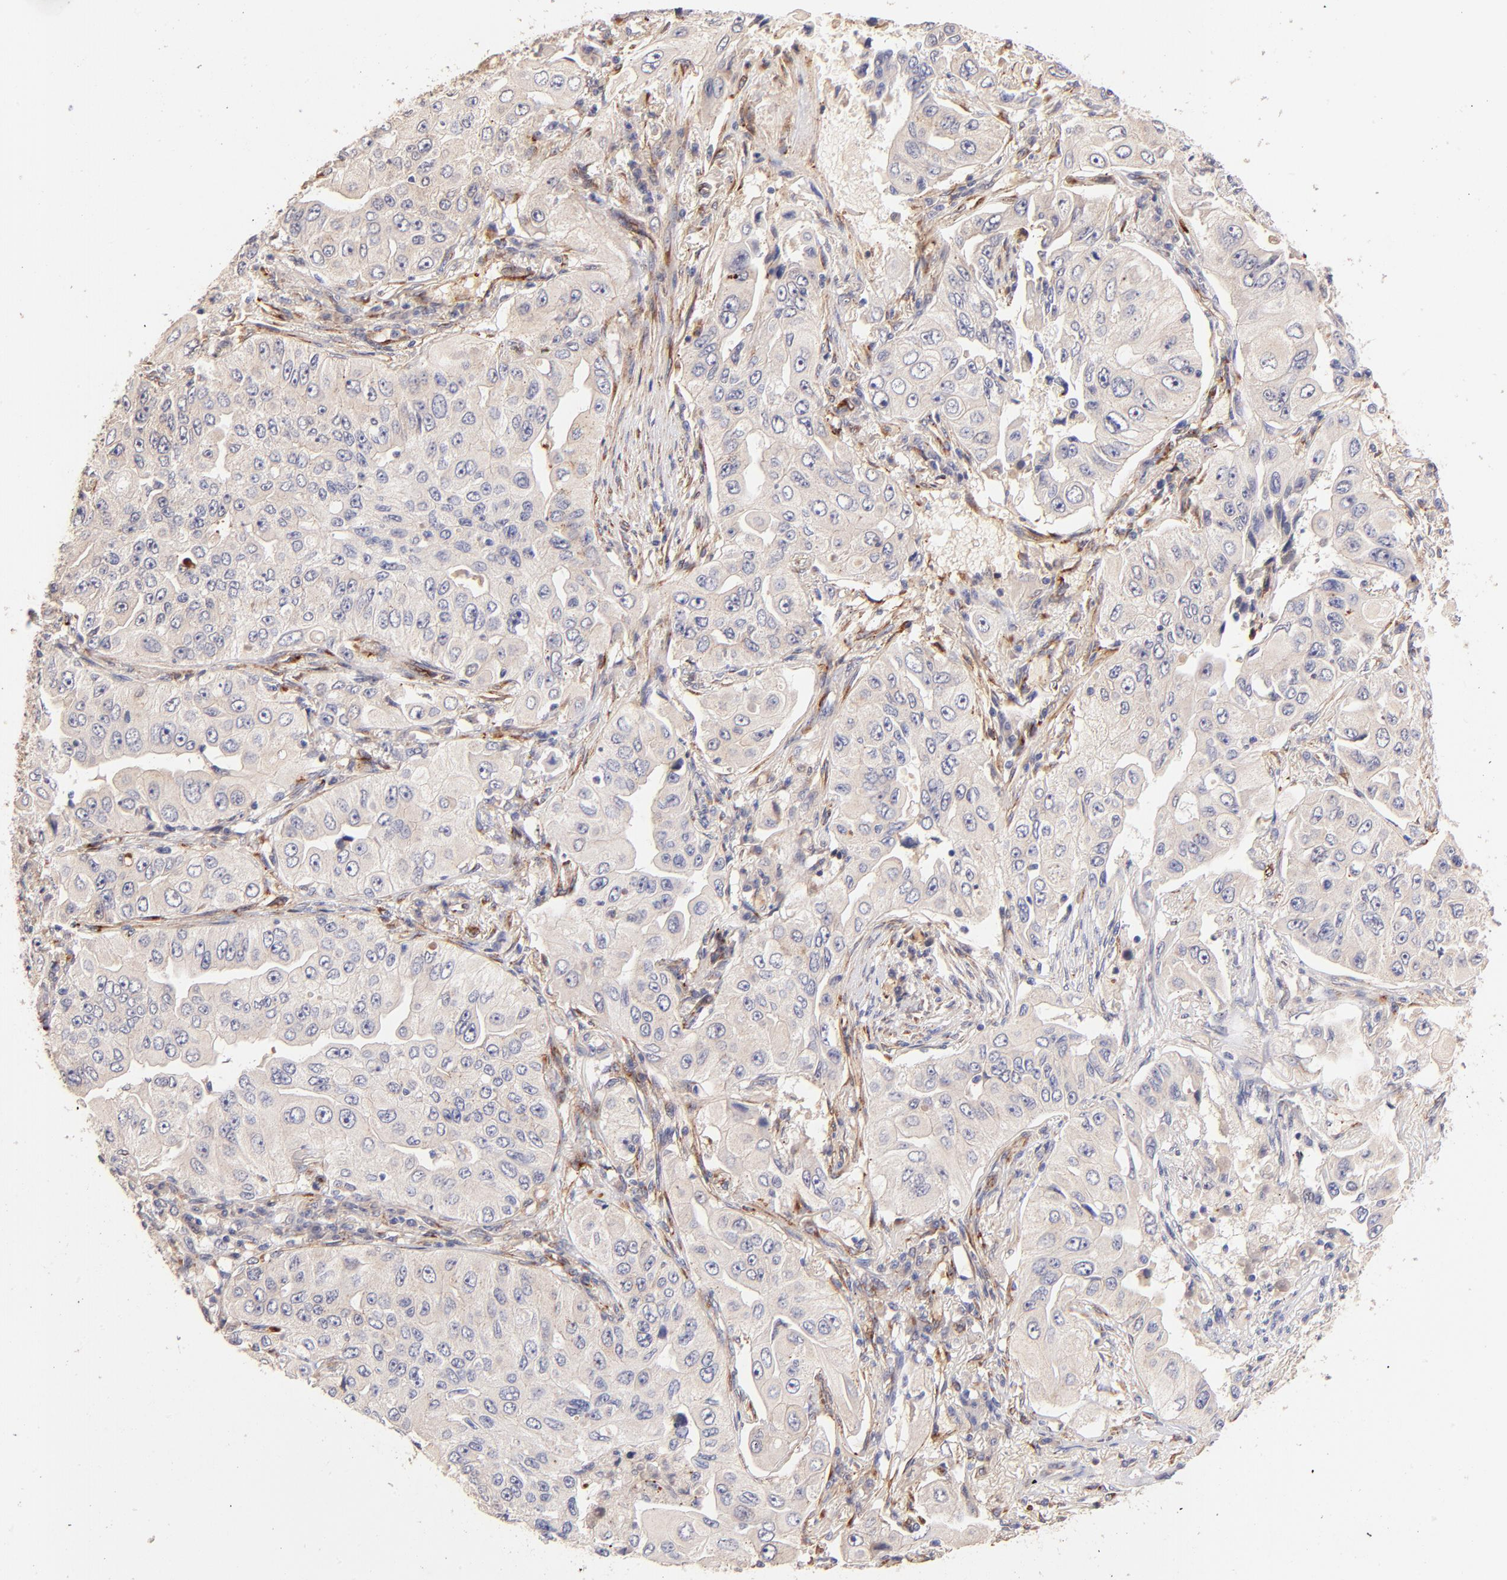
{"staining": {"intensity": "negative", "quantity": "none", "location": "none"}, "tissue": "lung cancer", "cell_type": "Tumor cells", "image_type": "cancer", "snomed": [{"axis": "morphology", "description": "Adenocarcinoma, NOS"}, {"axis": "topography", "description": "Lung"}], "caption": "The micrograph demonstrates no significant staining in tumor cells of adenocarcinoma (lung).", "gene": "SPARC", "patient": {"sex": "male", "age": 84}}